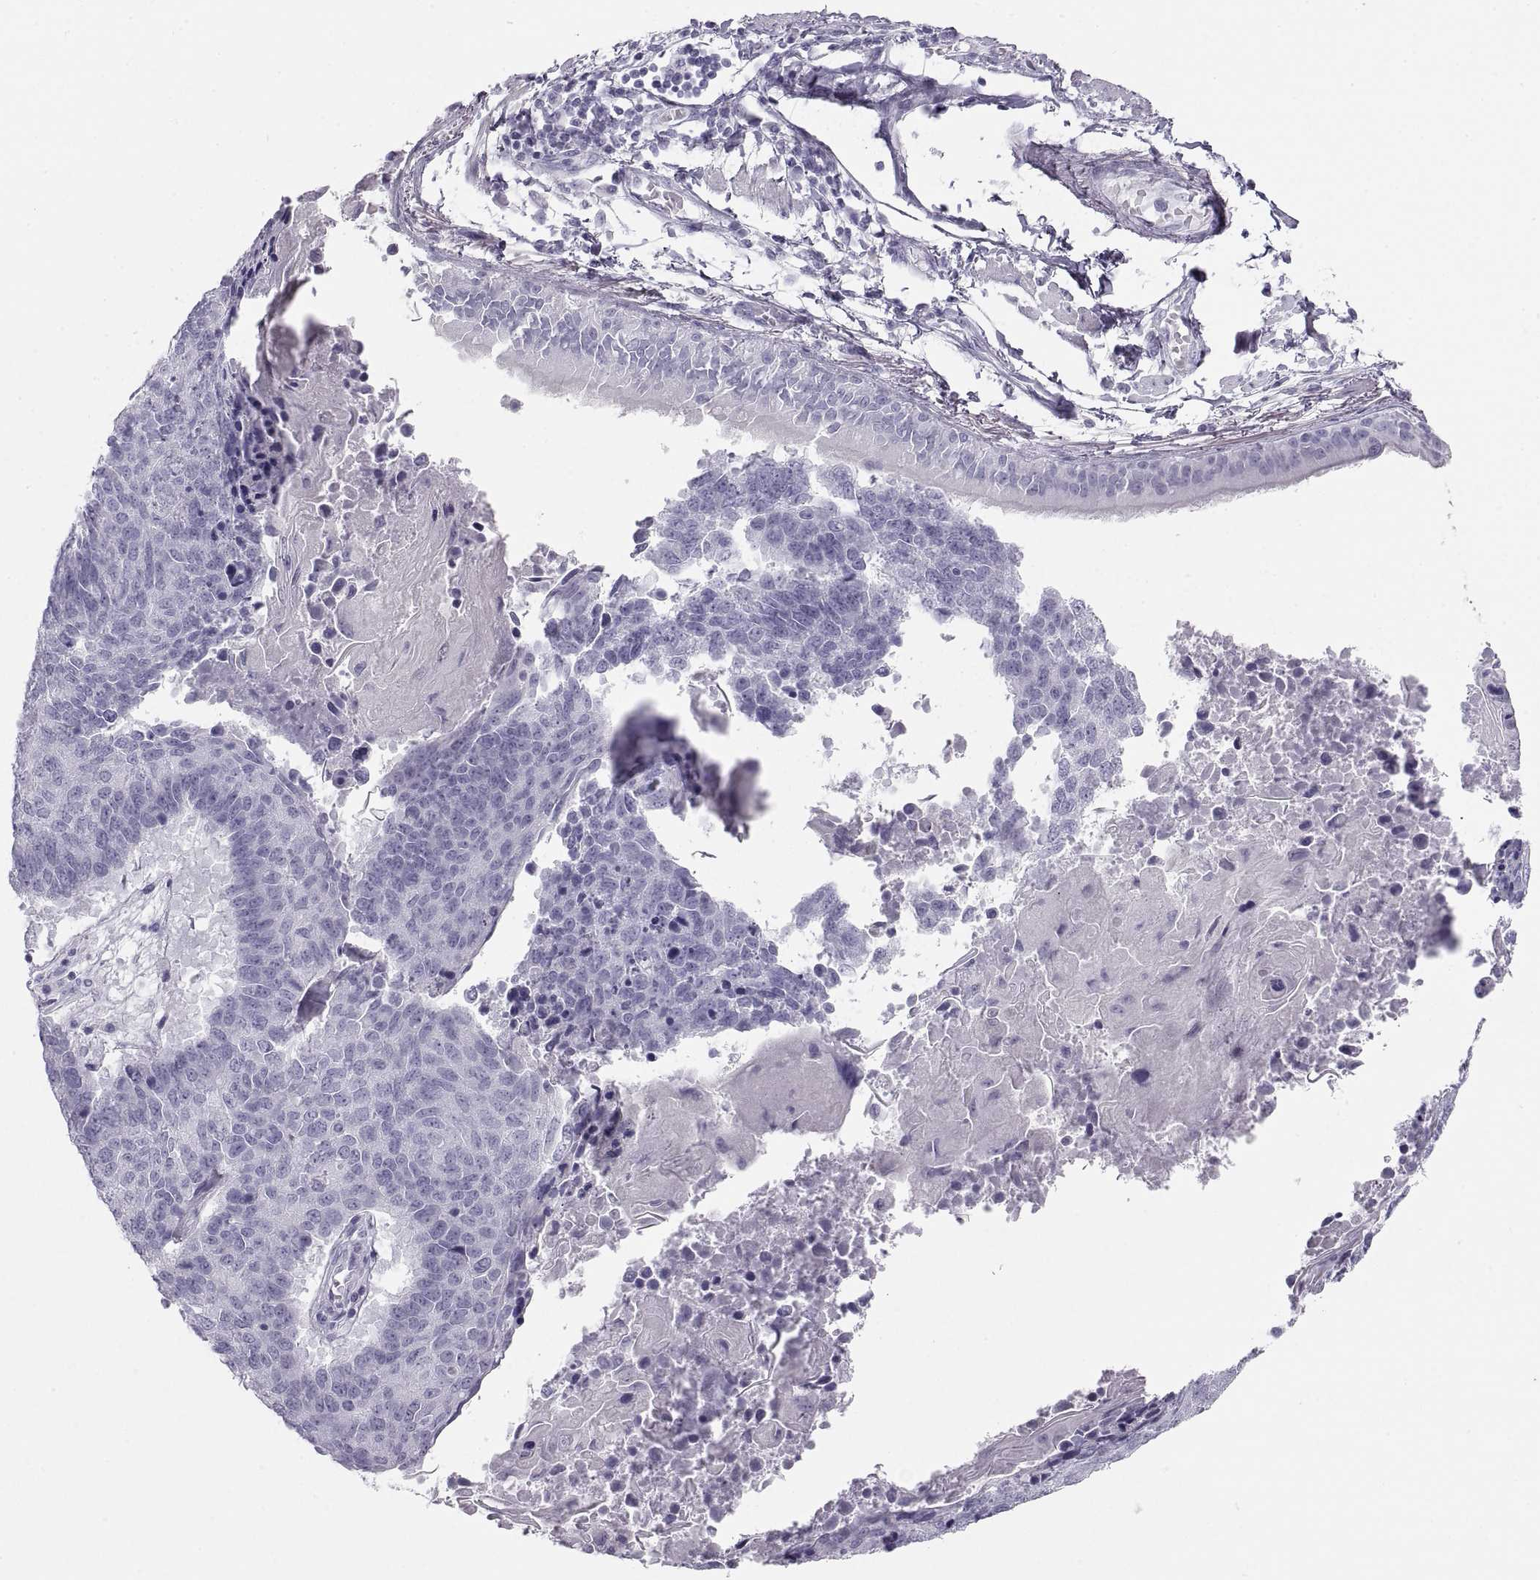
{"staining": {"intensity": "negative", "quantity": "none", "location": "none"}, "tissue": "lung cancer", "cell_type": "Tumor cells", "image_type": "cancer", "snomed": [{"axis": "morphology", "description": "Squamous cell carcinoma, NOS"}, {"axis": "topography", "description": "Lung"}], "caption": "Human lung squamous cell carcinoma stained for a protein using immunohistochemistry reveals no positivity in tumor cells.", "gene": "SEMG1", "patient": {"sex": "male", "age": 73}}